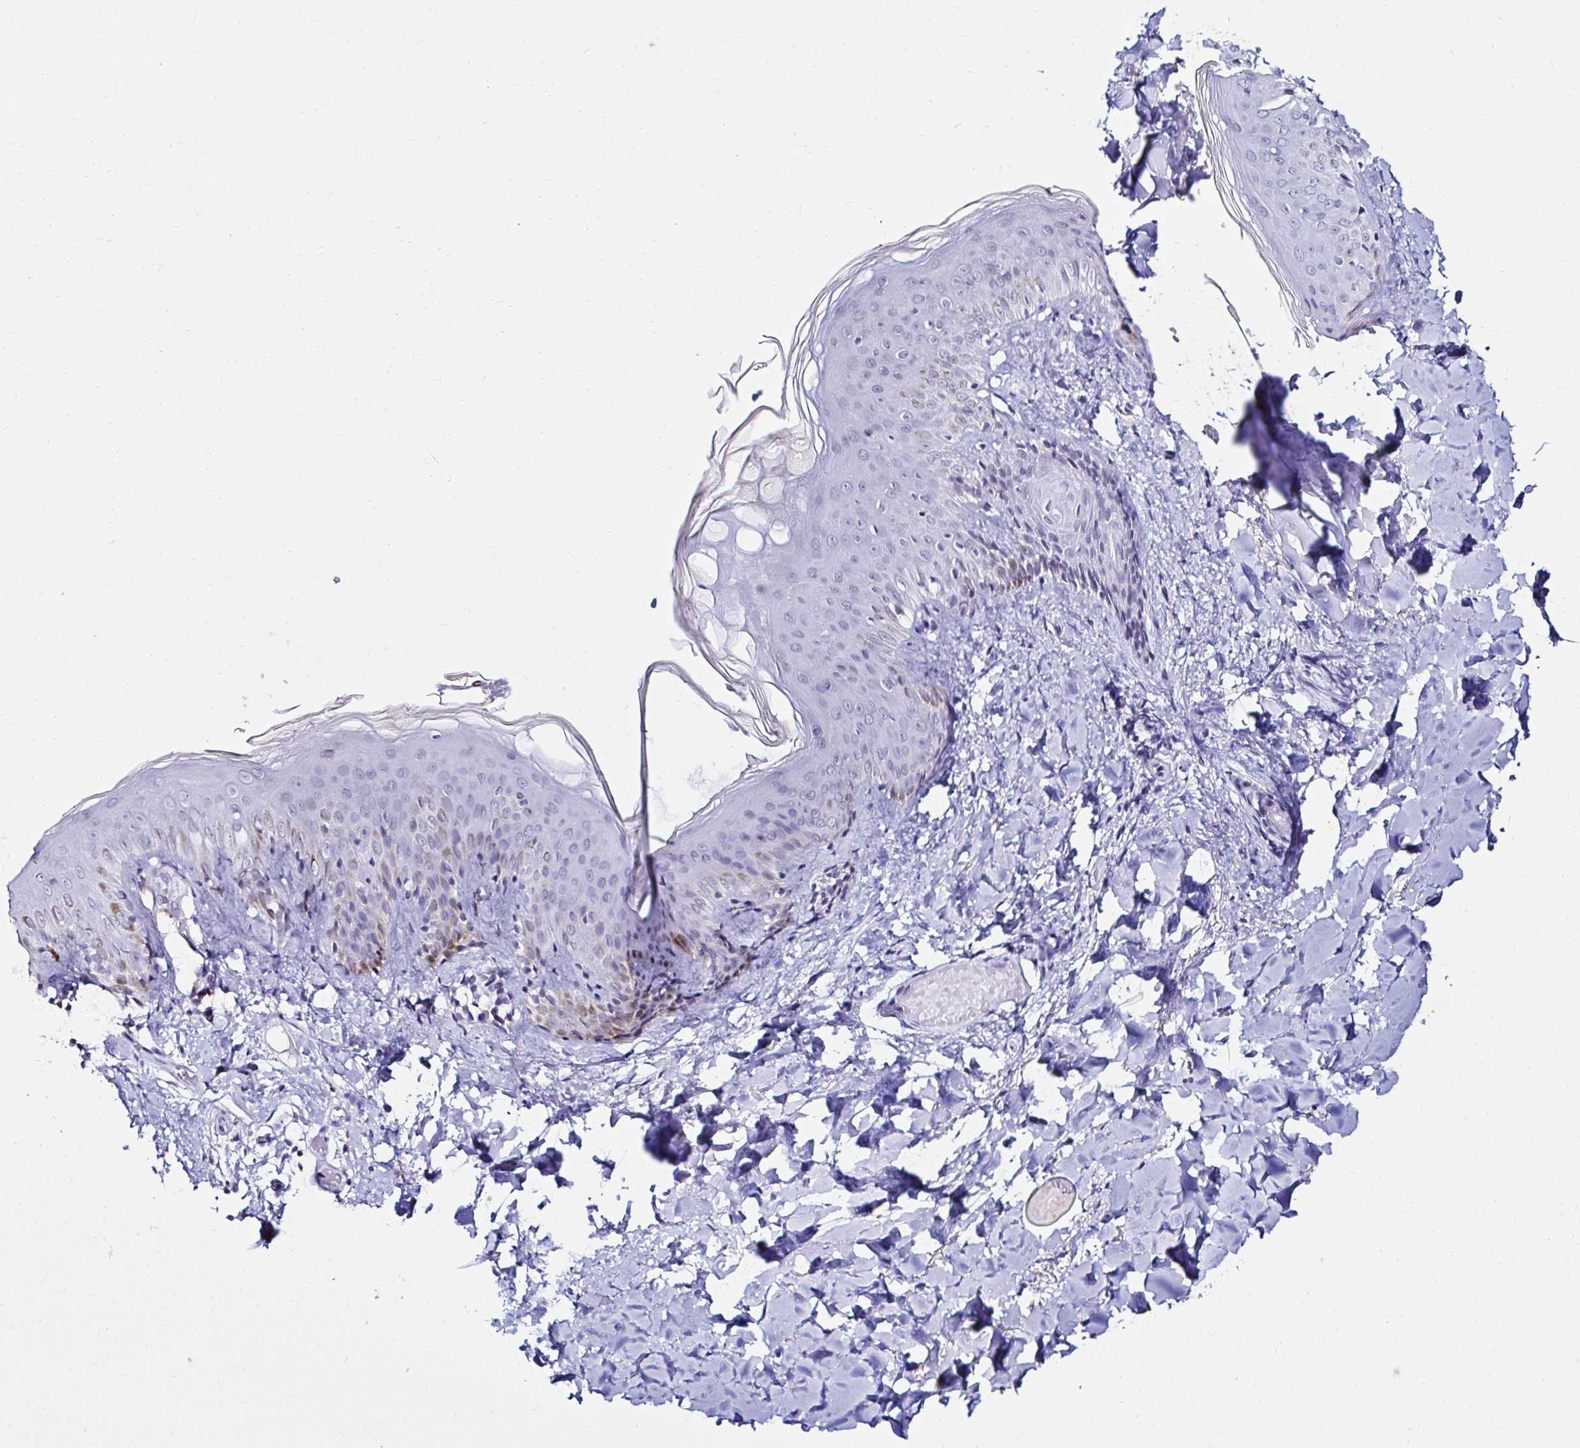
{"staining": {"intensity": "negative", "quantity": "none", "location": "none"}, "tissue": "skin", "cell_type": "Fibroblasts", "image_type": "normal", "snomed": [{"axis": "morphology", "description": "Normal tissue, NOS"}, {"axis": "topography", "description": "Skin"}], "caption": "DAB immunohistochemical staining of normal skin exhibits no significant staining in fibroblasts.", "gene": "CYBB", "patient": {"sex": "male", "age": 16}}